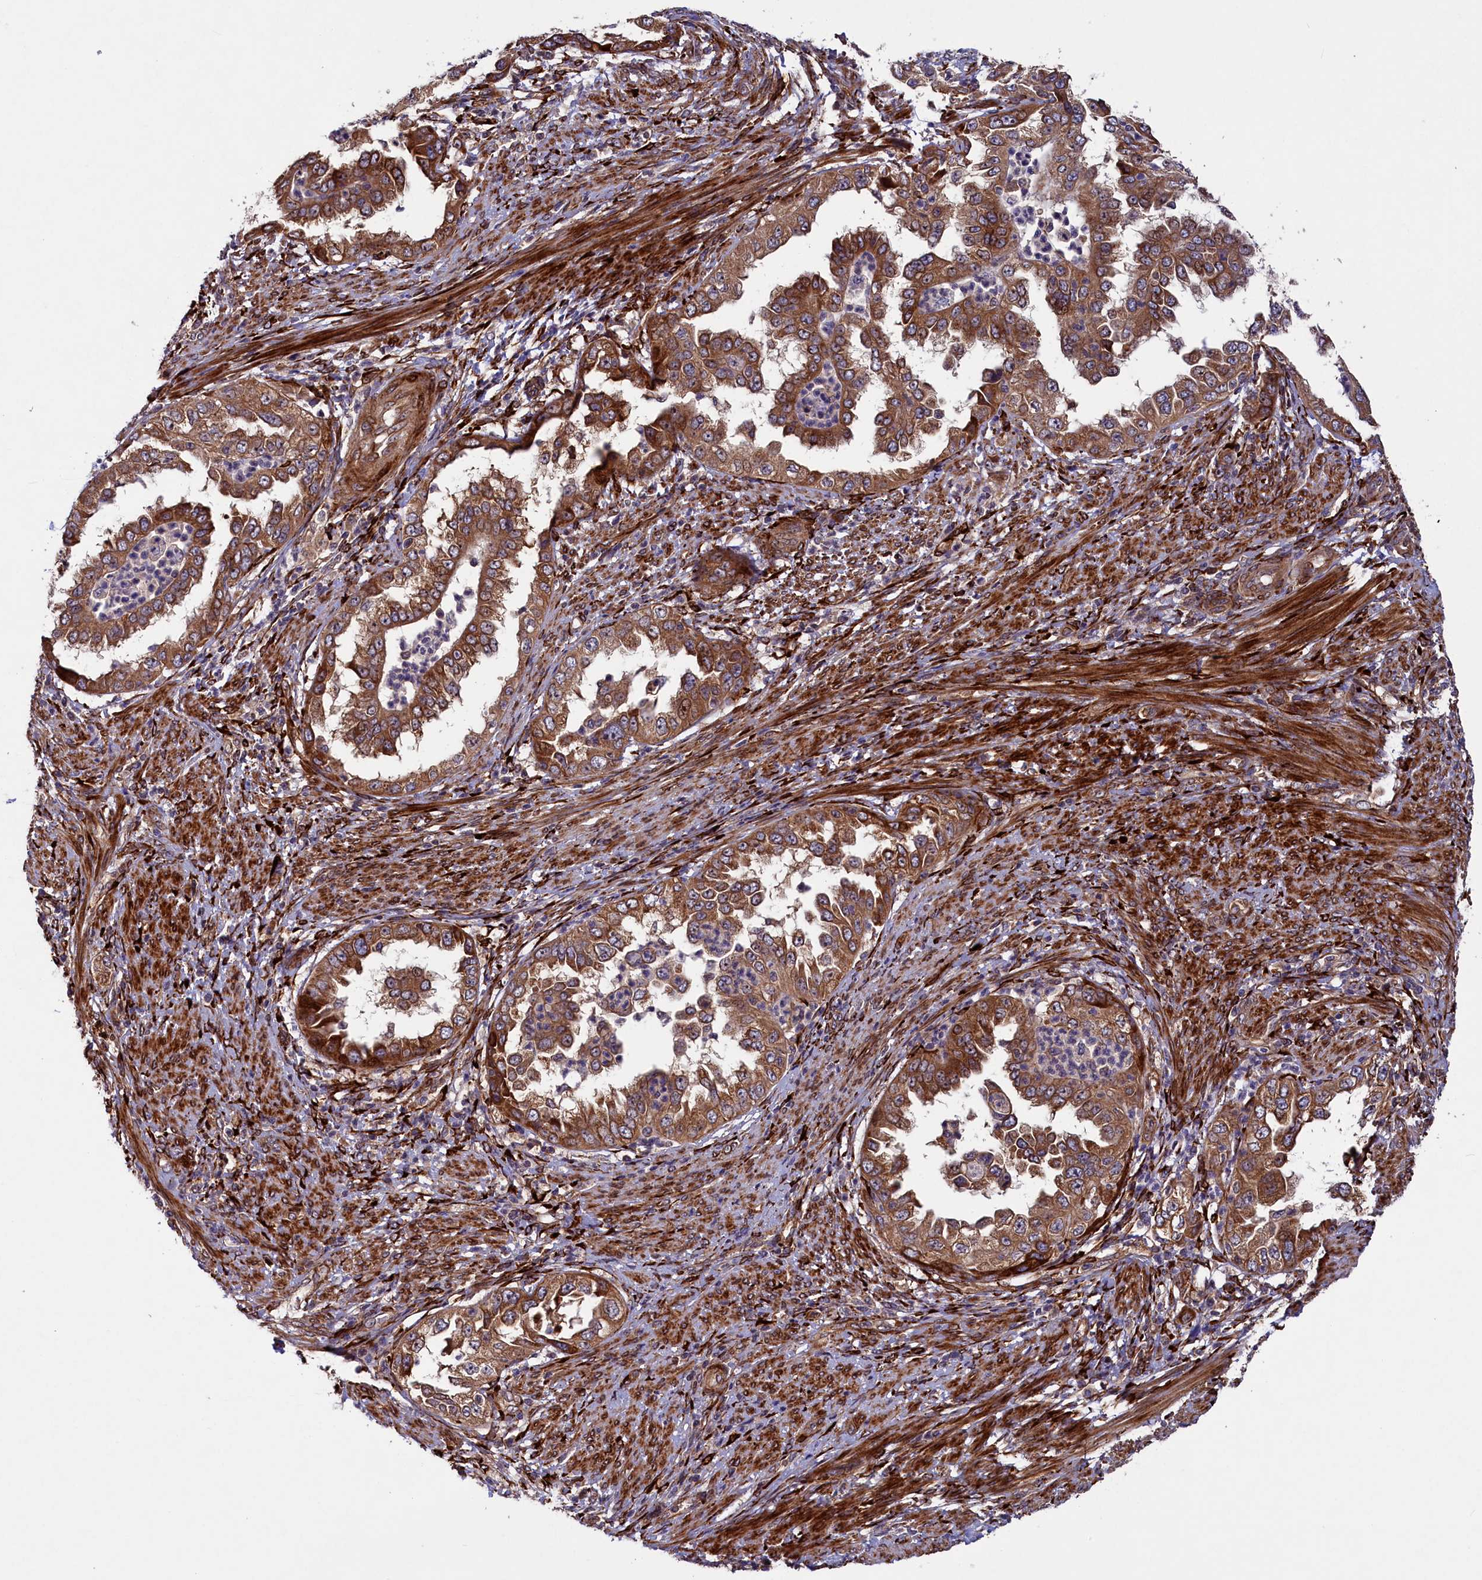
{"staining": {"intensity": "strong", "quantity": ">75%", "location": "cytoplasmic/membranous"}, "tissue": "endometrial cancer", "cell_type": "Tumor cells", "image_type": "cancer", "snomed": [{"axis": "morphology", "description": "Adenocarcinoma, NOS"}, {"axis": "topography", "description": "Endometrium"}], "caption": "A photomicrograph of endometrial cancer (adenocarcinoma) stained for a protein demonstrates strong cytoplasmic/membranous brown staining in tumor cells.", "gene": "ARRDC4", "patient": {"sex": "female", "age": 85}}